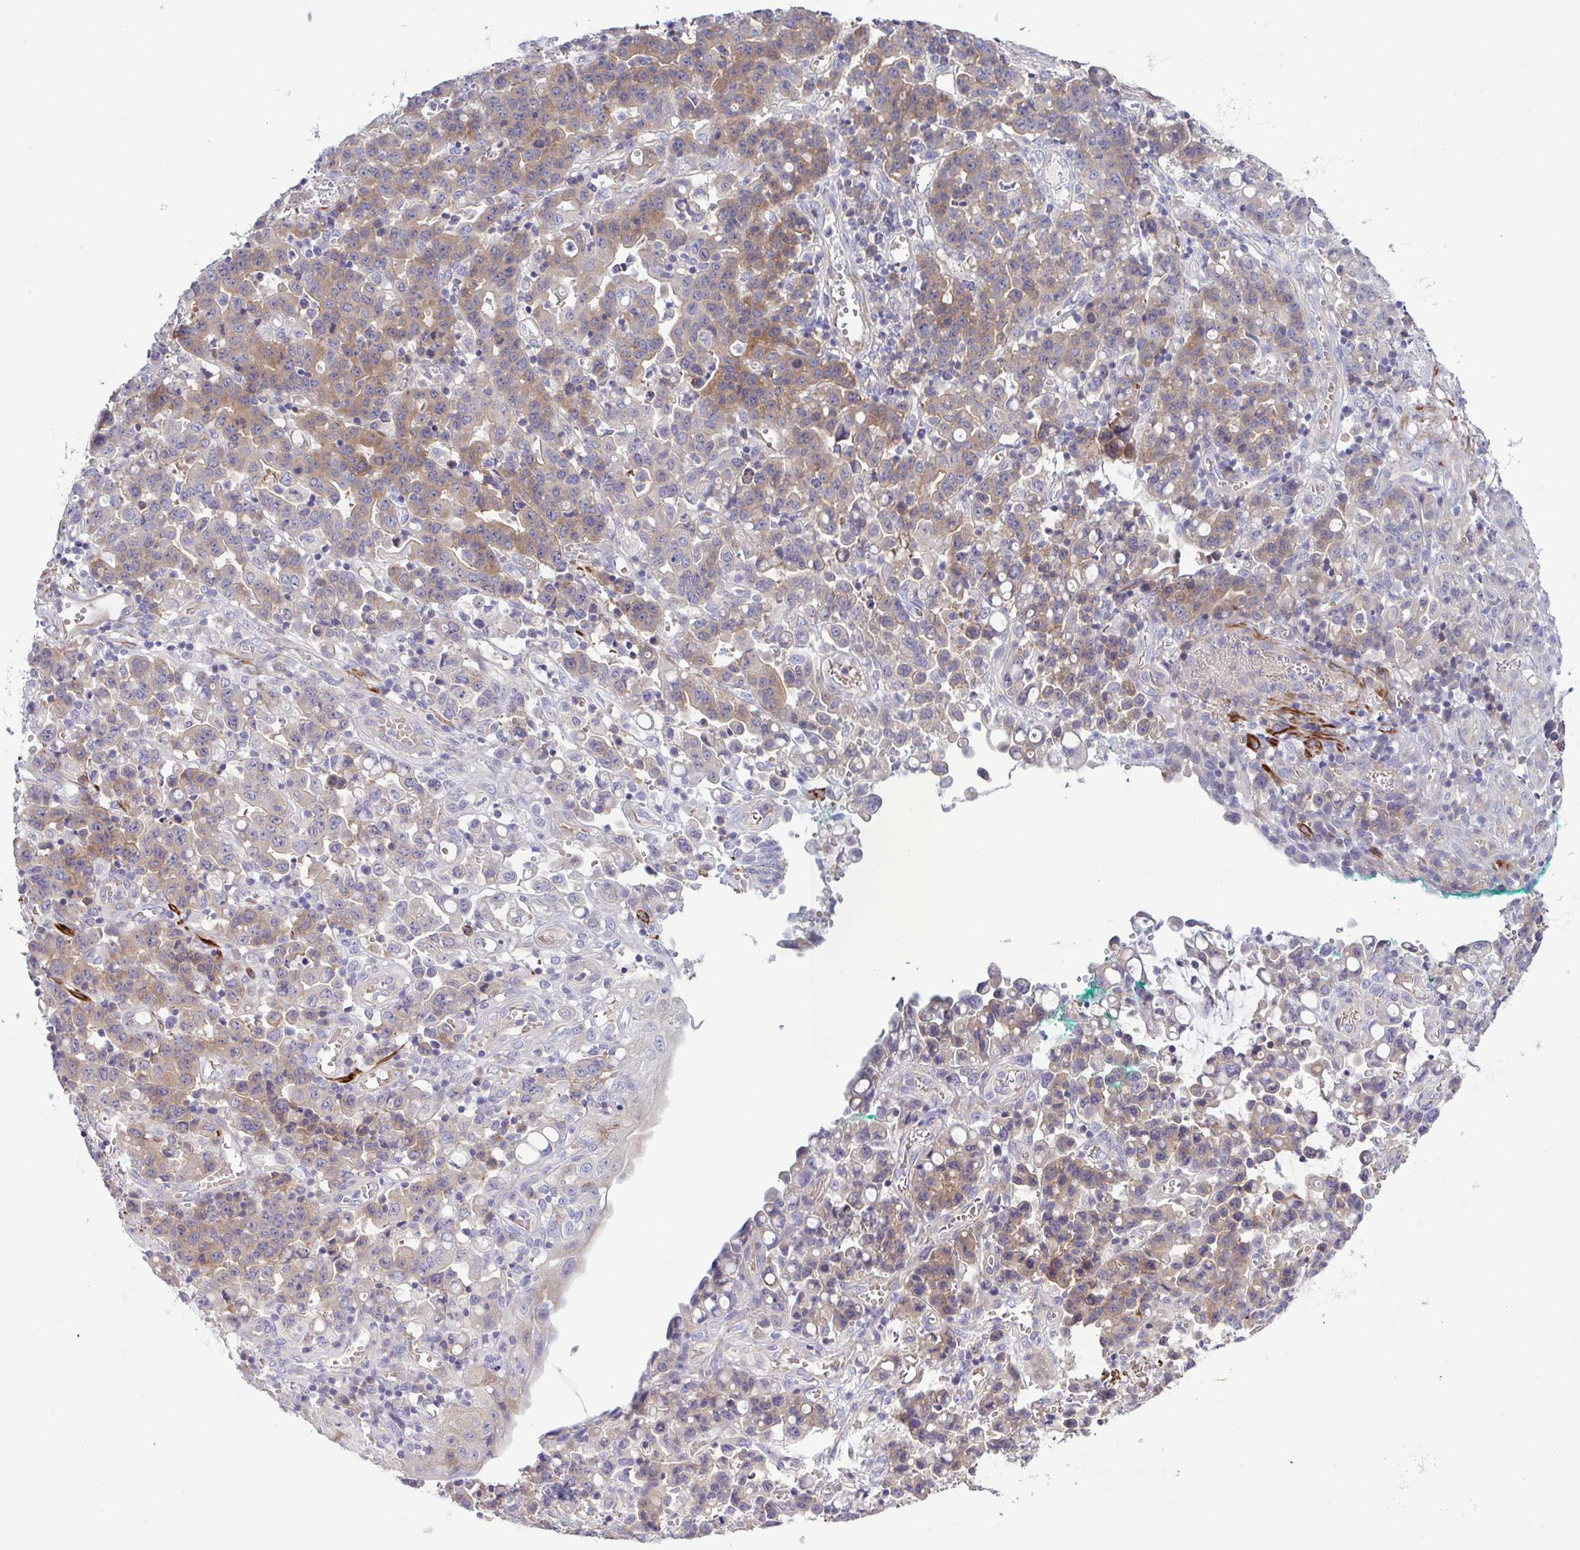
{"staining": {"intensity": "moderate", "quantity": "25%-75%", "location": "cytoplasmic/membranous"}, "tissue": "stomach cancer", "cell_type": "Tumor cells", "image_type": "cancer", "snomed": [{"axis": "morphology", "description": "Adenocarcinoma, NOS"}, {"axis": "topography", "description": "Stomach, upper"}], "caption": "Stomach cancer (adenocarcinoma) was stained to show a protein in brown. There is medium levels of moderate cytoplasmic/membranous expression in approximately 25%-75% of tumor cells.", "gene": "CFAP97D1", "patient": {"sex": "male", "age": 69}}